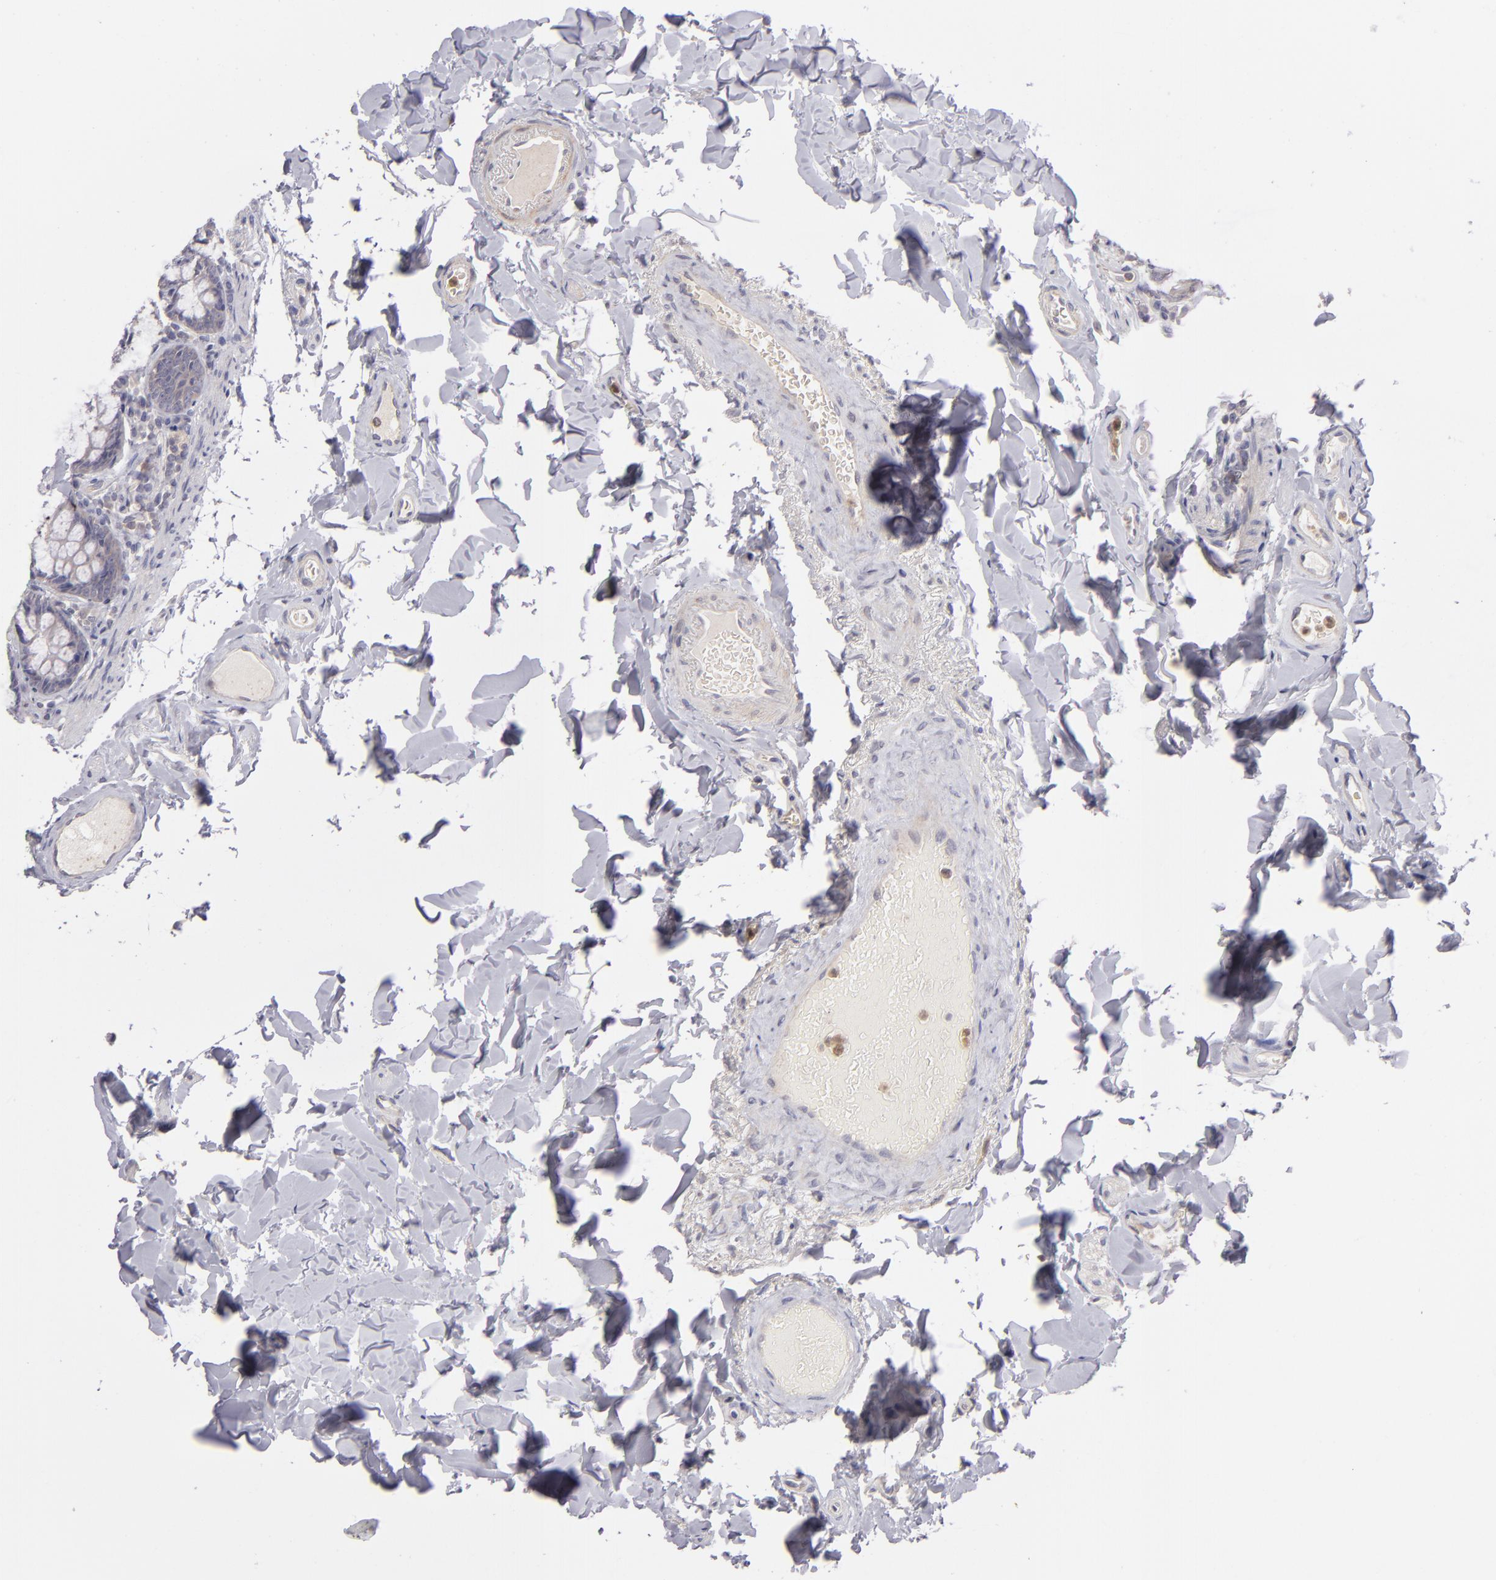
{"staining": {"intensity": "negative", "quantity": "none", "location": "none"}, "tissue": "colon", "cell_type": "Endothelial cells", "image_type": "normal", "snomed": [{"axis": "morphology", "description": "Normal tissue, NOS"}, {"axis": "topography", "description": "Colon"}], "caption": "Endothelial cells are negative for protein expression in benign human colon. (Stains: DAB immunohistochemistry with hematoxylin counter stain, Microscopy: brightfield microscopy at high magnification).", "gene": "MMP10", "patient": {"sex": "female", "age": 61}}